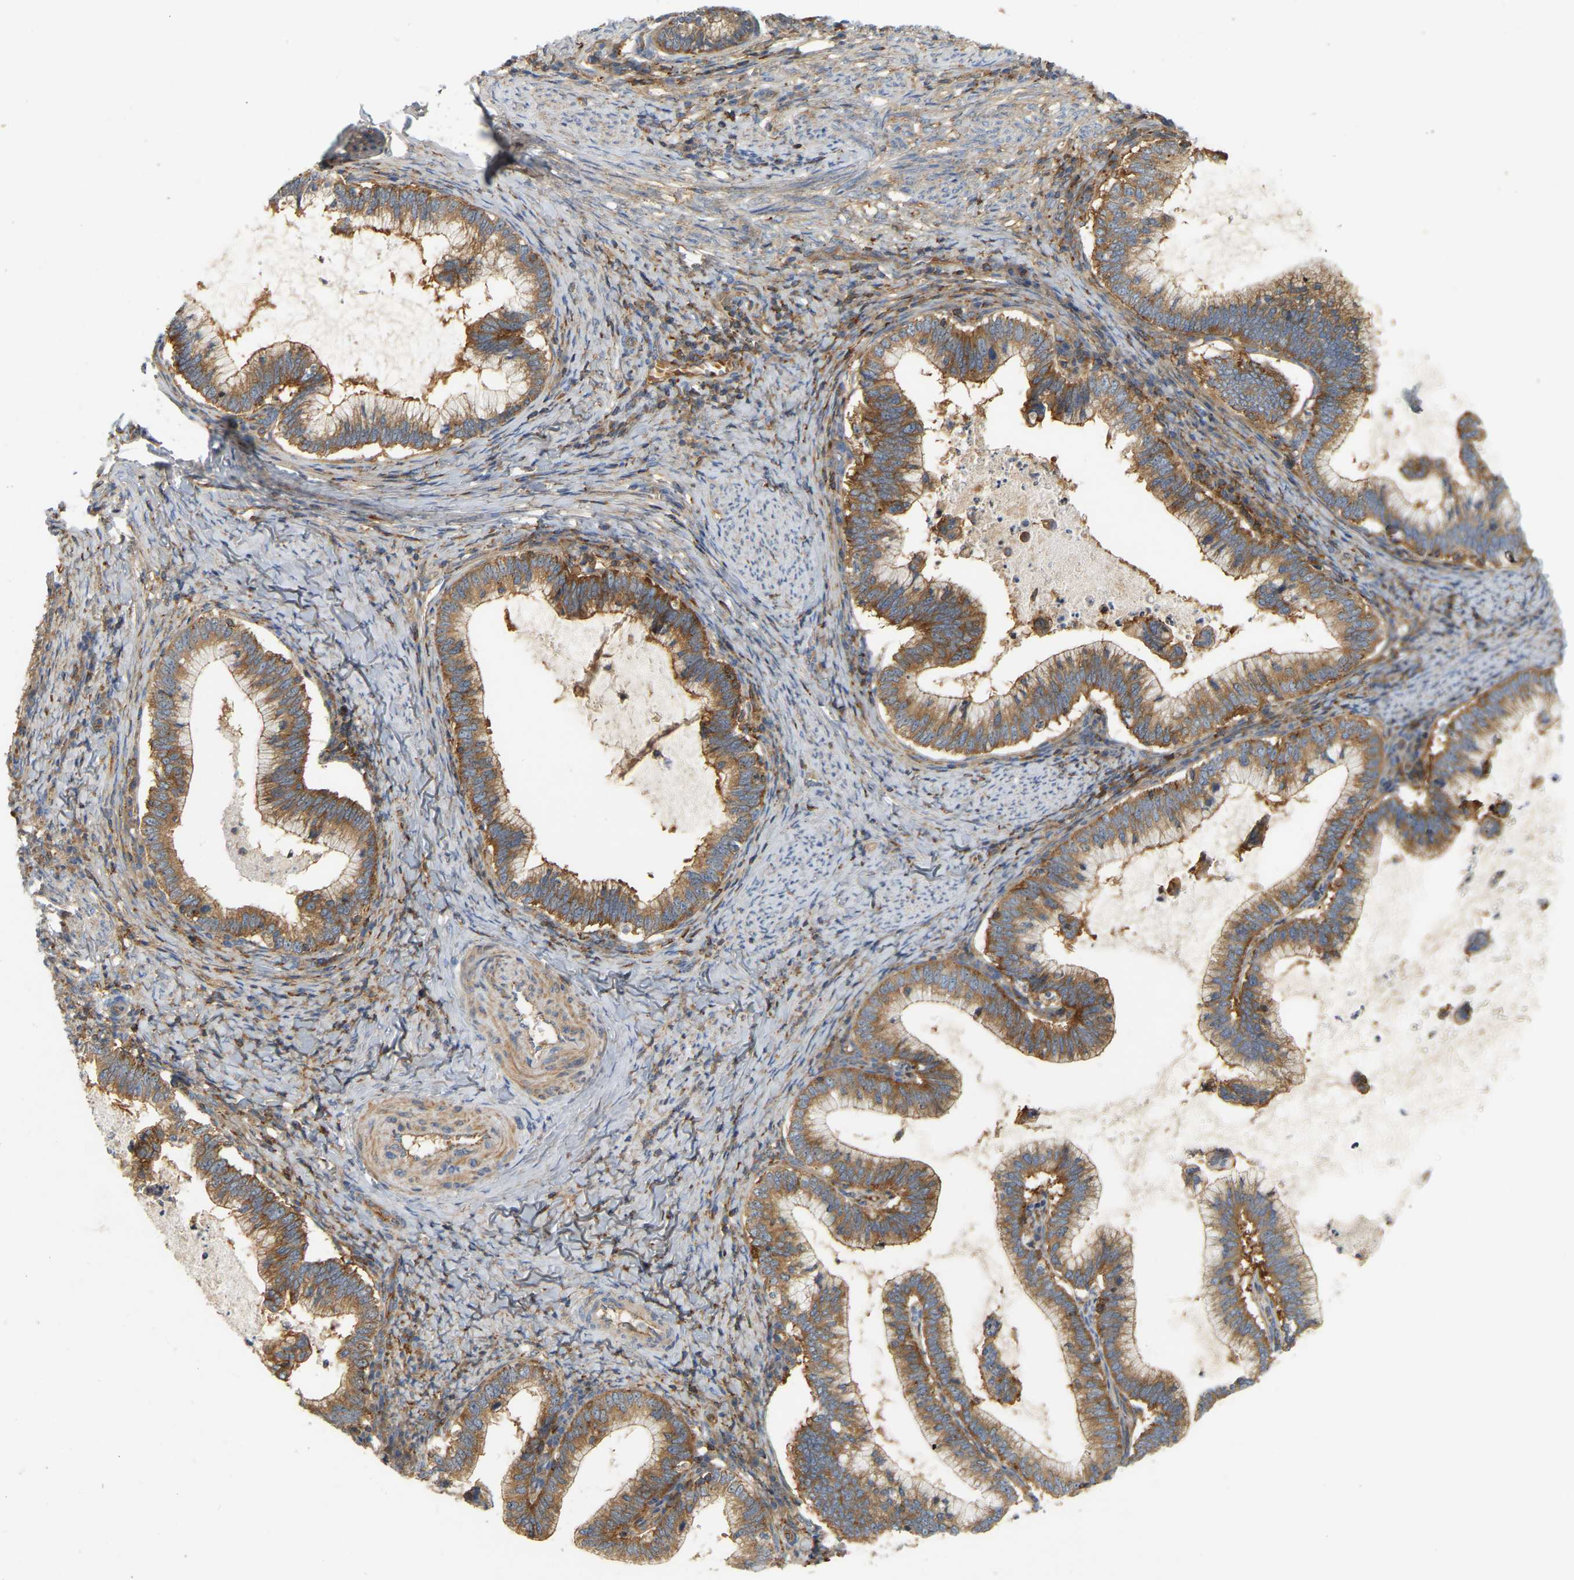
{"staining": {"intensity": "moderate", "quantity": ">75%", "location": "cytoplasmic/membranous"}, "tissue": "cervical cancer", "cell_type": "Tumor cells", "image_type": "cancer", "snomed": [{"axis": "morphology", "description": "Adenocarcinoma, NOS"}, {"axis": "topography", "description": "Cervix"}], "caption": "Approximately >75% of tumor cells in human adenocarcinoma (cervical) demonstrate moderate cytoplasmic/membranous protein staining as visualized by brown immunohistochemical staining.", "gene": "AKAP13", "patient": {"sex": "female", "age": 36}}